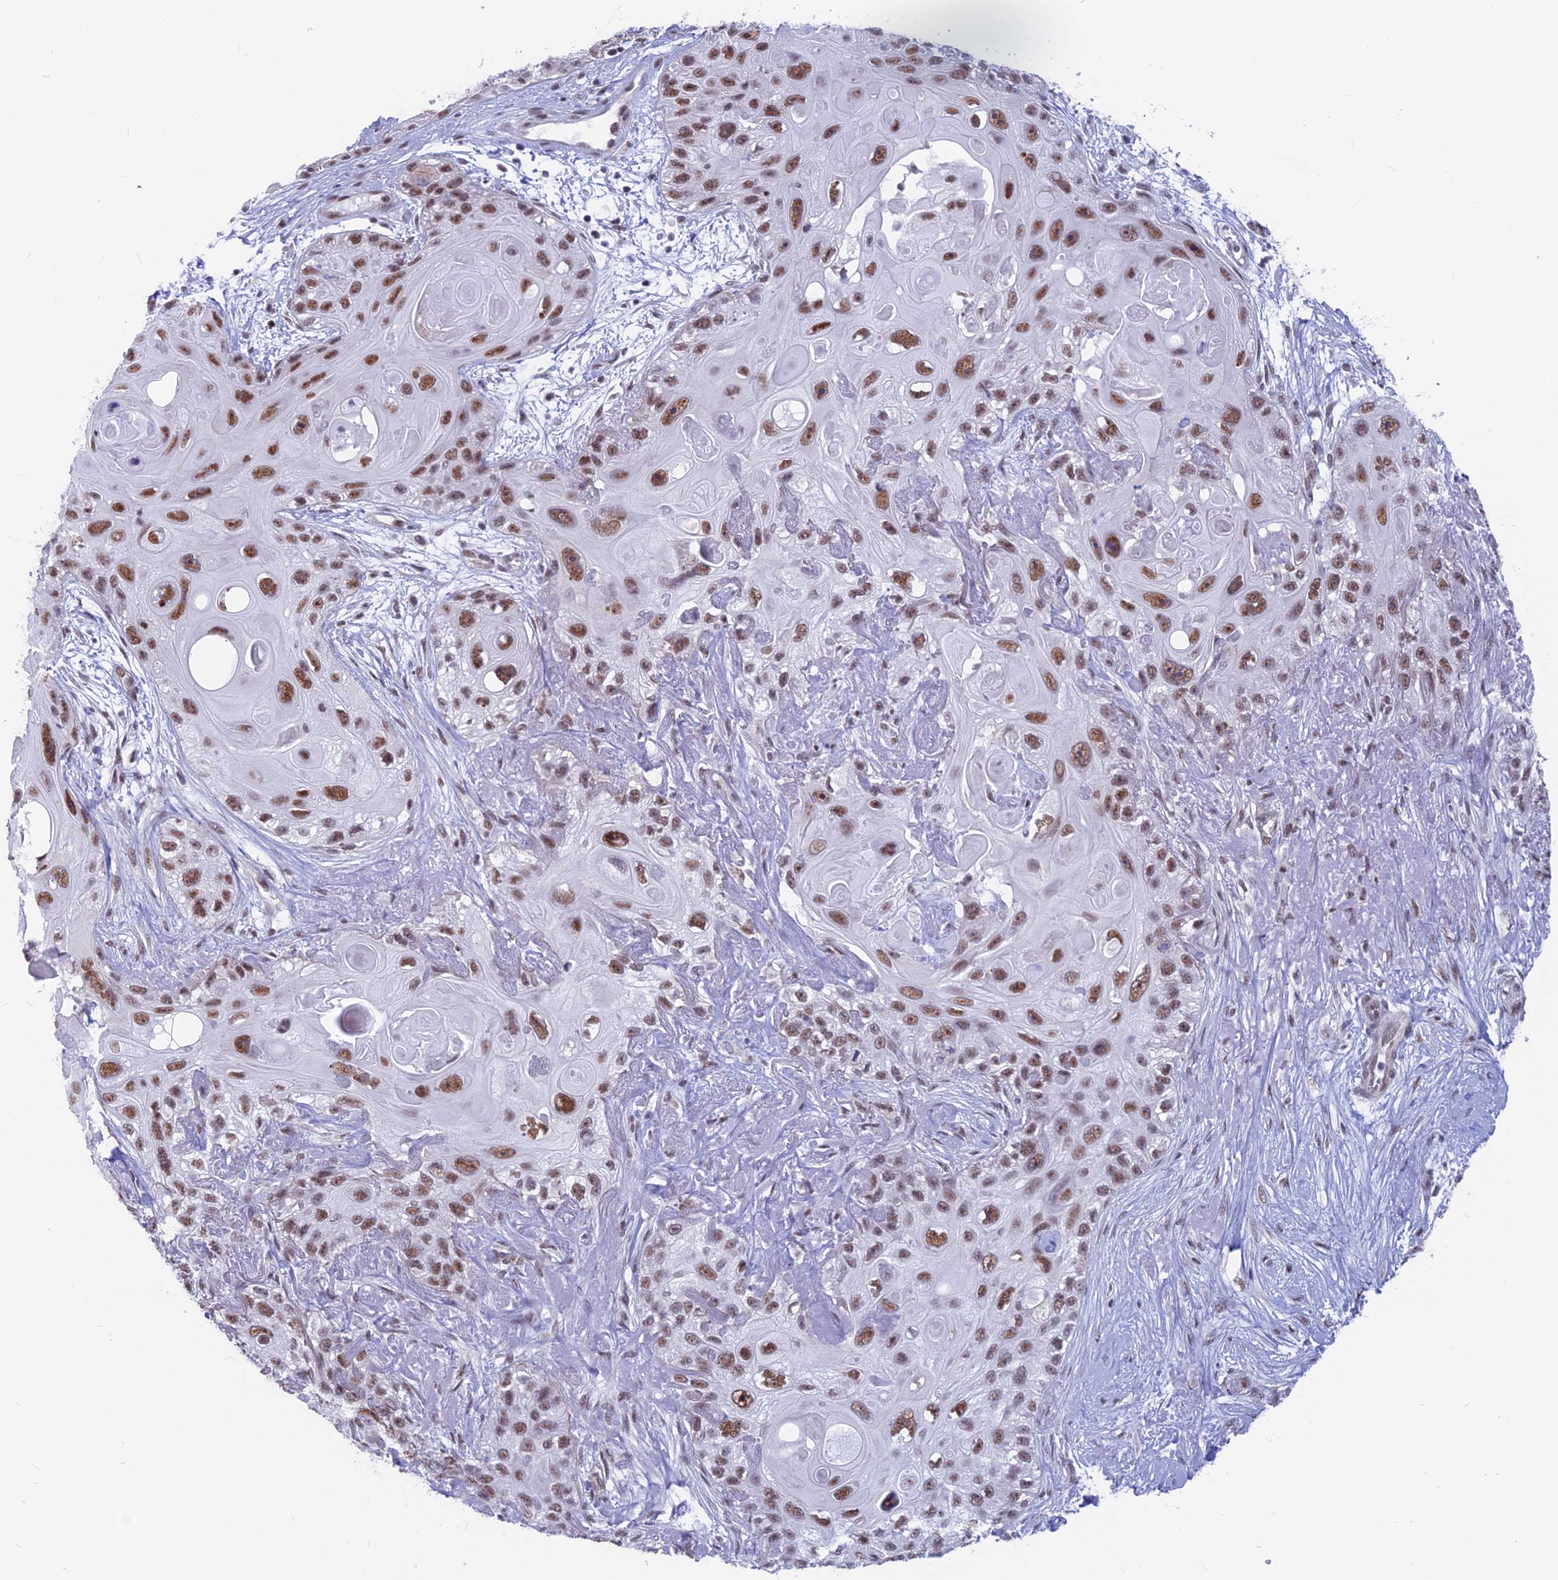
{"staining": {"intensity": "moderate", "quantity": ">75%", "location": "nuclear"}, "tissue": "skin cancer", "cell_type": "Tumor cells", "image_type": "cancer", "snomed": [{"axis": "morphology", "description": "Normal tissue, NOS"}, {"axis": "morphology", "description": "Squamous cell carcinoma, NOS"}, {"axis": "topography", "description": "Skin"}], "caption": "Moderate nuclear expression is identified in approximately >75% of tumor cells in squamous cell carcinoma (skin). The staining was performed using DAB, with brown indicating positive protein expression. Nuclei are stained blue with hematoxylin.", "gene": "SRSF5", "patient": {"sex": "male", "age": 72}}